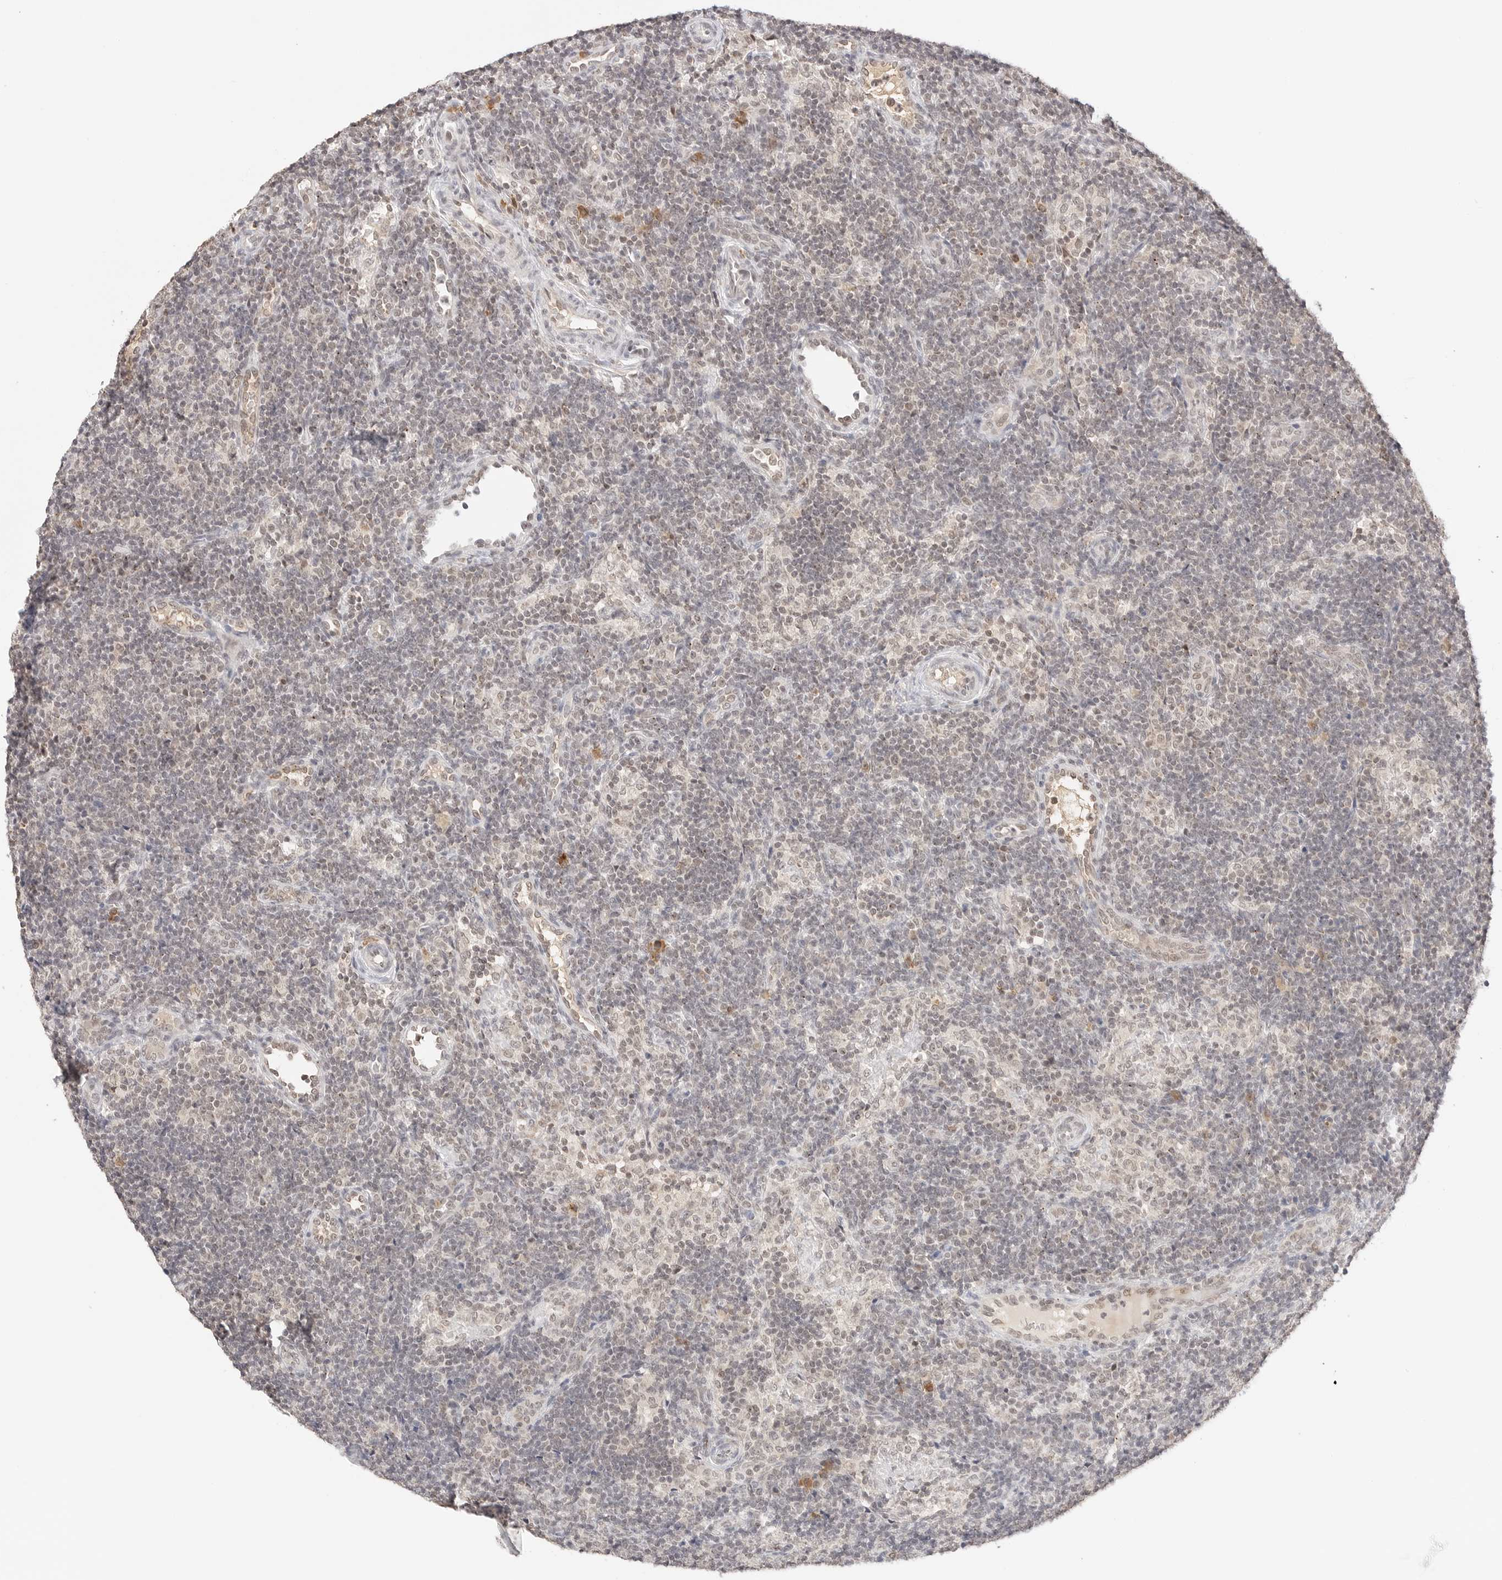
{"staining": {"intensity": "weak", "quantity": ">75%", "location": "nuclear"}, "tissue": "lymph node", "cell_type": "Germinal center cells", "image_type": "normal", "snomed": [{"axis": "morphology", "description": "Normal tissue, NOS"}, {"axis": "topography", "description": "Lymph node"}], "caption": "Approximately >75% of germinal center cells in benign human lymph node exhibit weak nuclear protein positivity as visualized by brown immunohistochemical staining.", "gene": "SEPTIN4", "patient": {"sex": "female", "age": 22}}